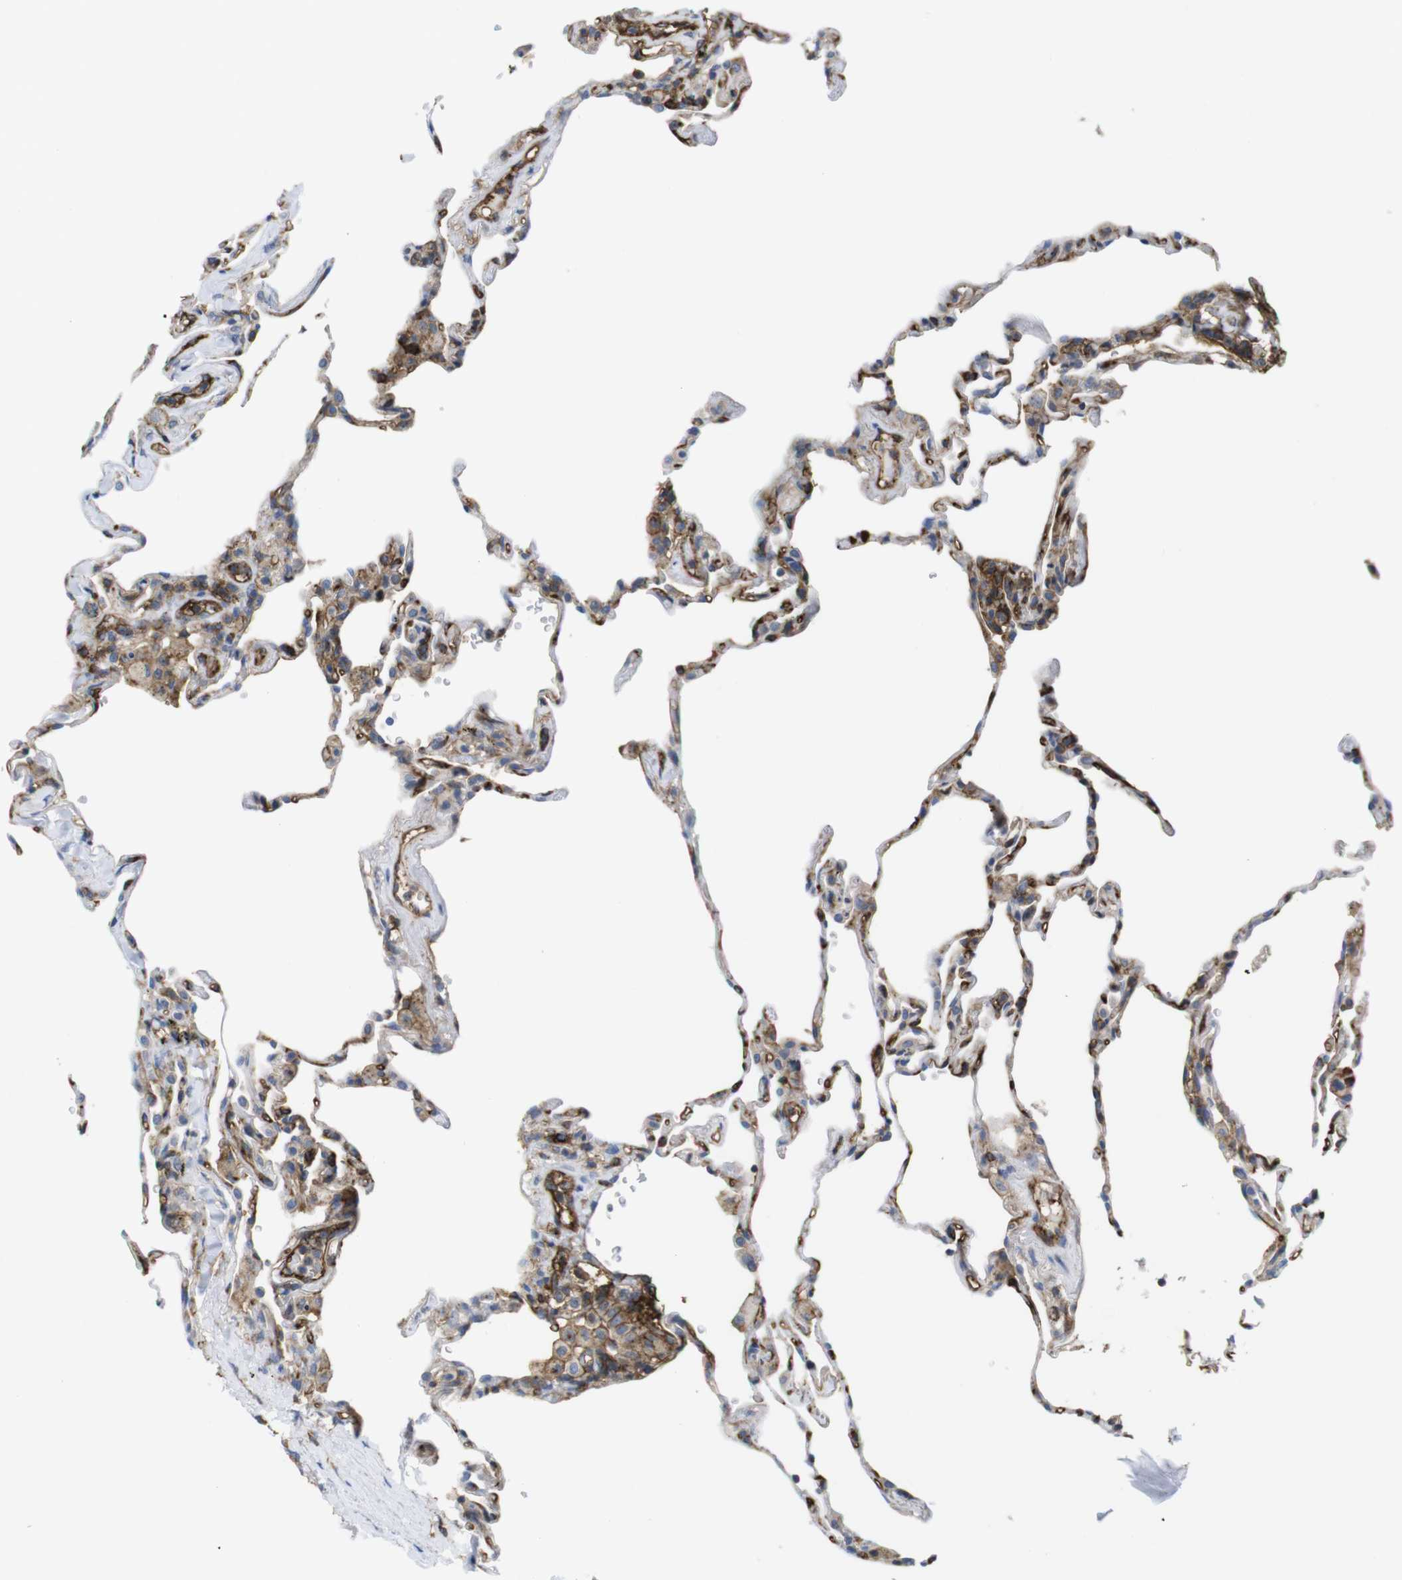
{"staining": {"intensity": "moderate", "quantity": "25%-75%", "location": "cytoplasmic/membranous"}, "tissue": "lung", "cell_type": "Alveolar cells", "image_type": "normal", "snomed": [{"axis": "morphology", "description": "Normal tissue, NOS"}, {"axis": "topography", "description": "Lung"}], "caption": "The histopathology image displays staining of normal lung, revealing moderate cytoplasmic/membranous protein staining (brown color) within alveolar cells. (Brightfield microscopy of DAB IHC at high magnification).", "gene": "CCR6", "patient": {"sex": "male", "age": 59}}